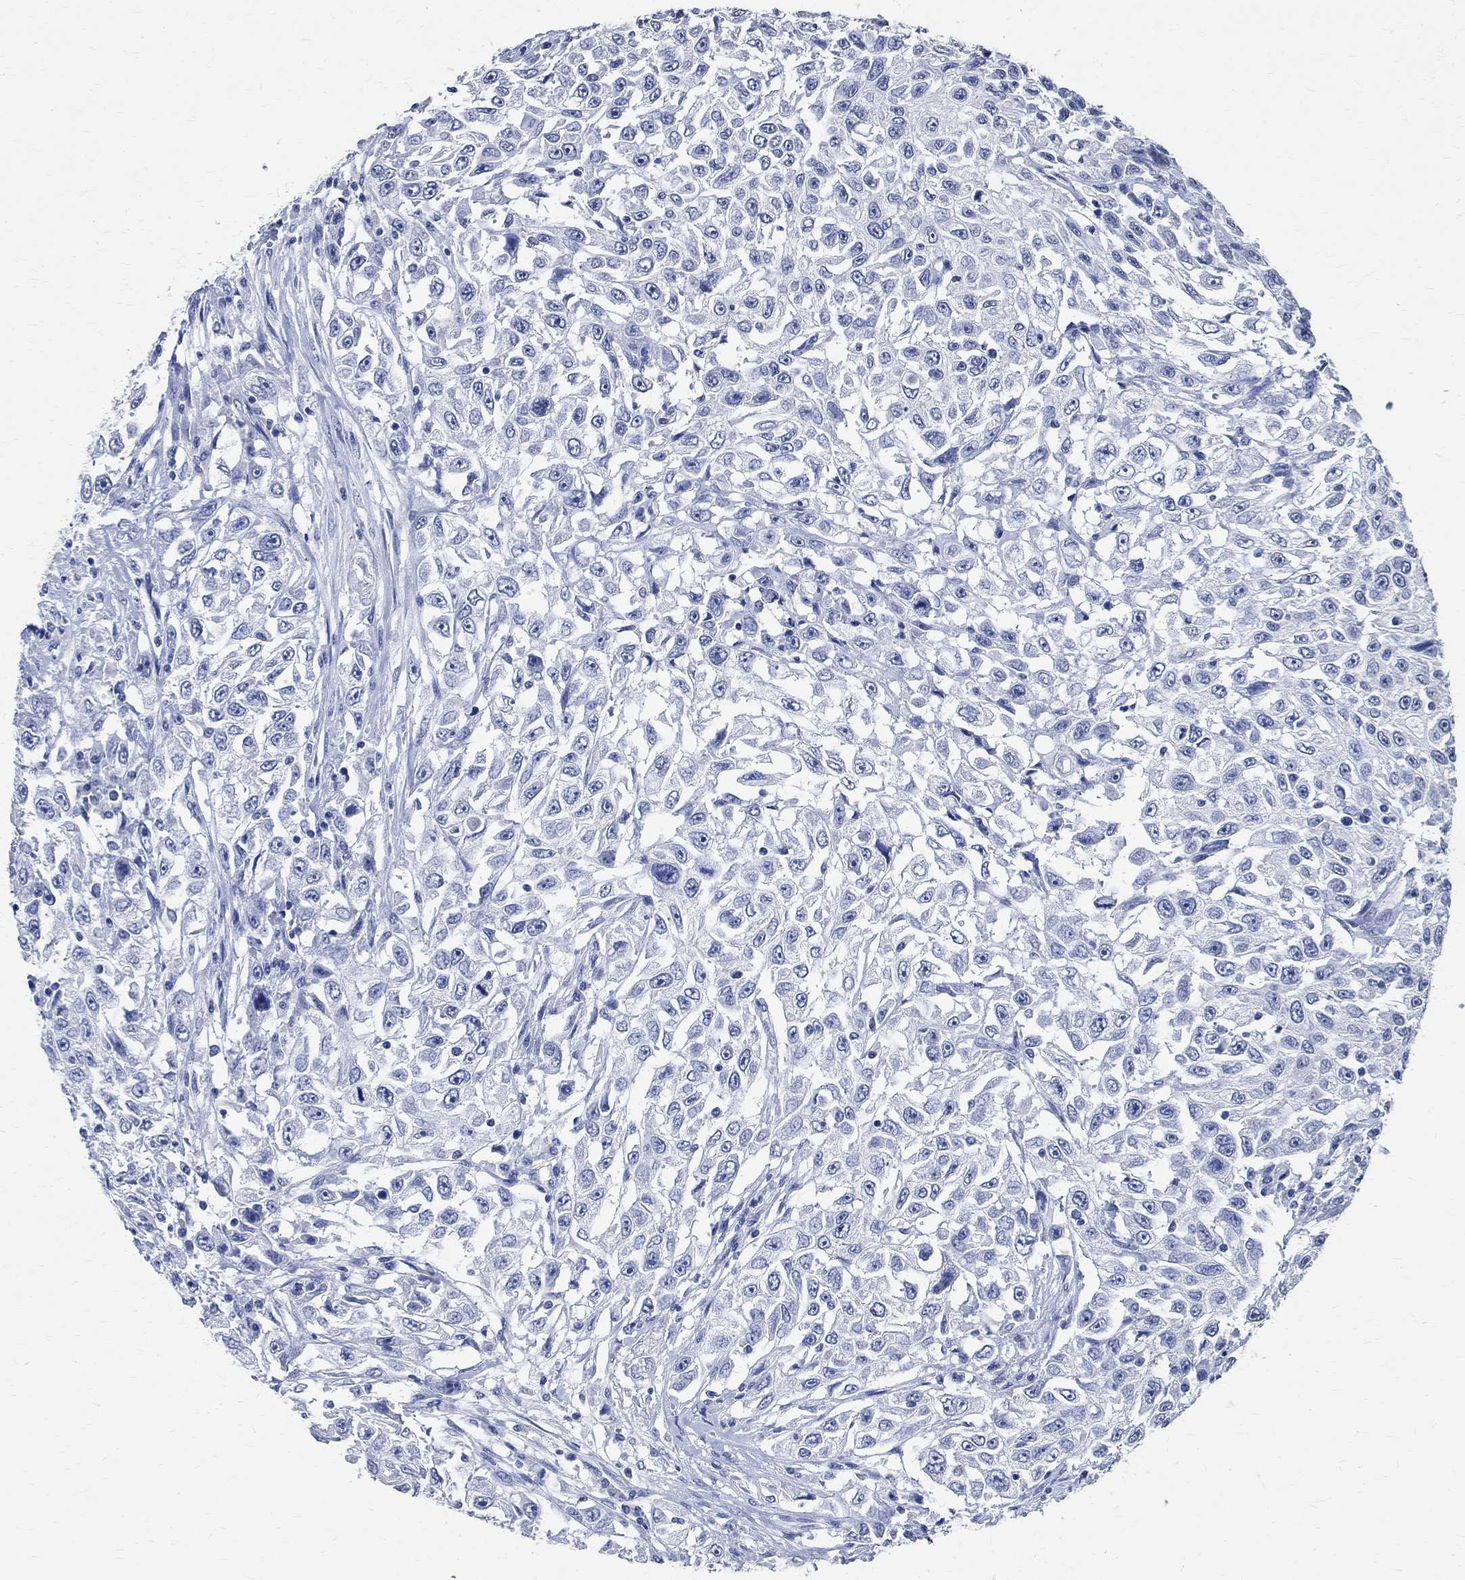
{"staining": {"intensity": "negative", "quantity": "none", "location": "none"}, "tissue": "urothelial cancer", "cell_type": "Tumor cells", "image_type": "cancer", "snomed": [{"axis": "morphology", "description": "Urothelial carcinoma, High grade"}, {"axis": "topography", "description": "Urinary bladder"}], "caption": "An IHC image of urothelial cancer is shown. There is no staining in tumor cells of urothelial cancer.", "gene": "TMEM221", "patient": {"sex": "female", "age": 56}}